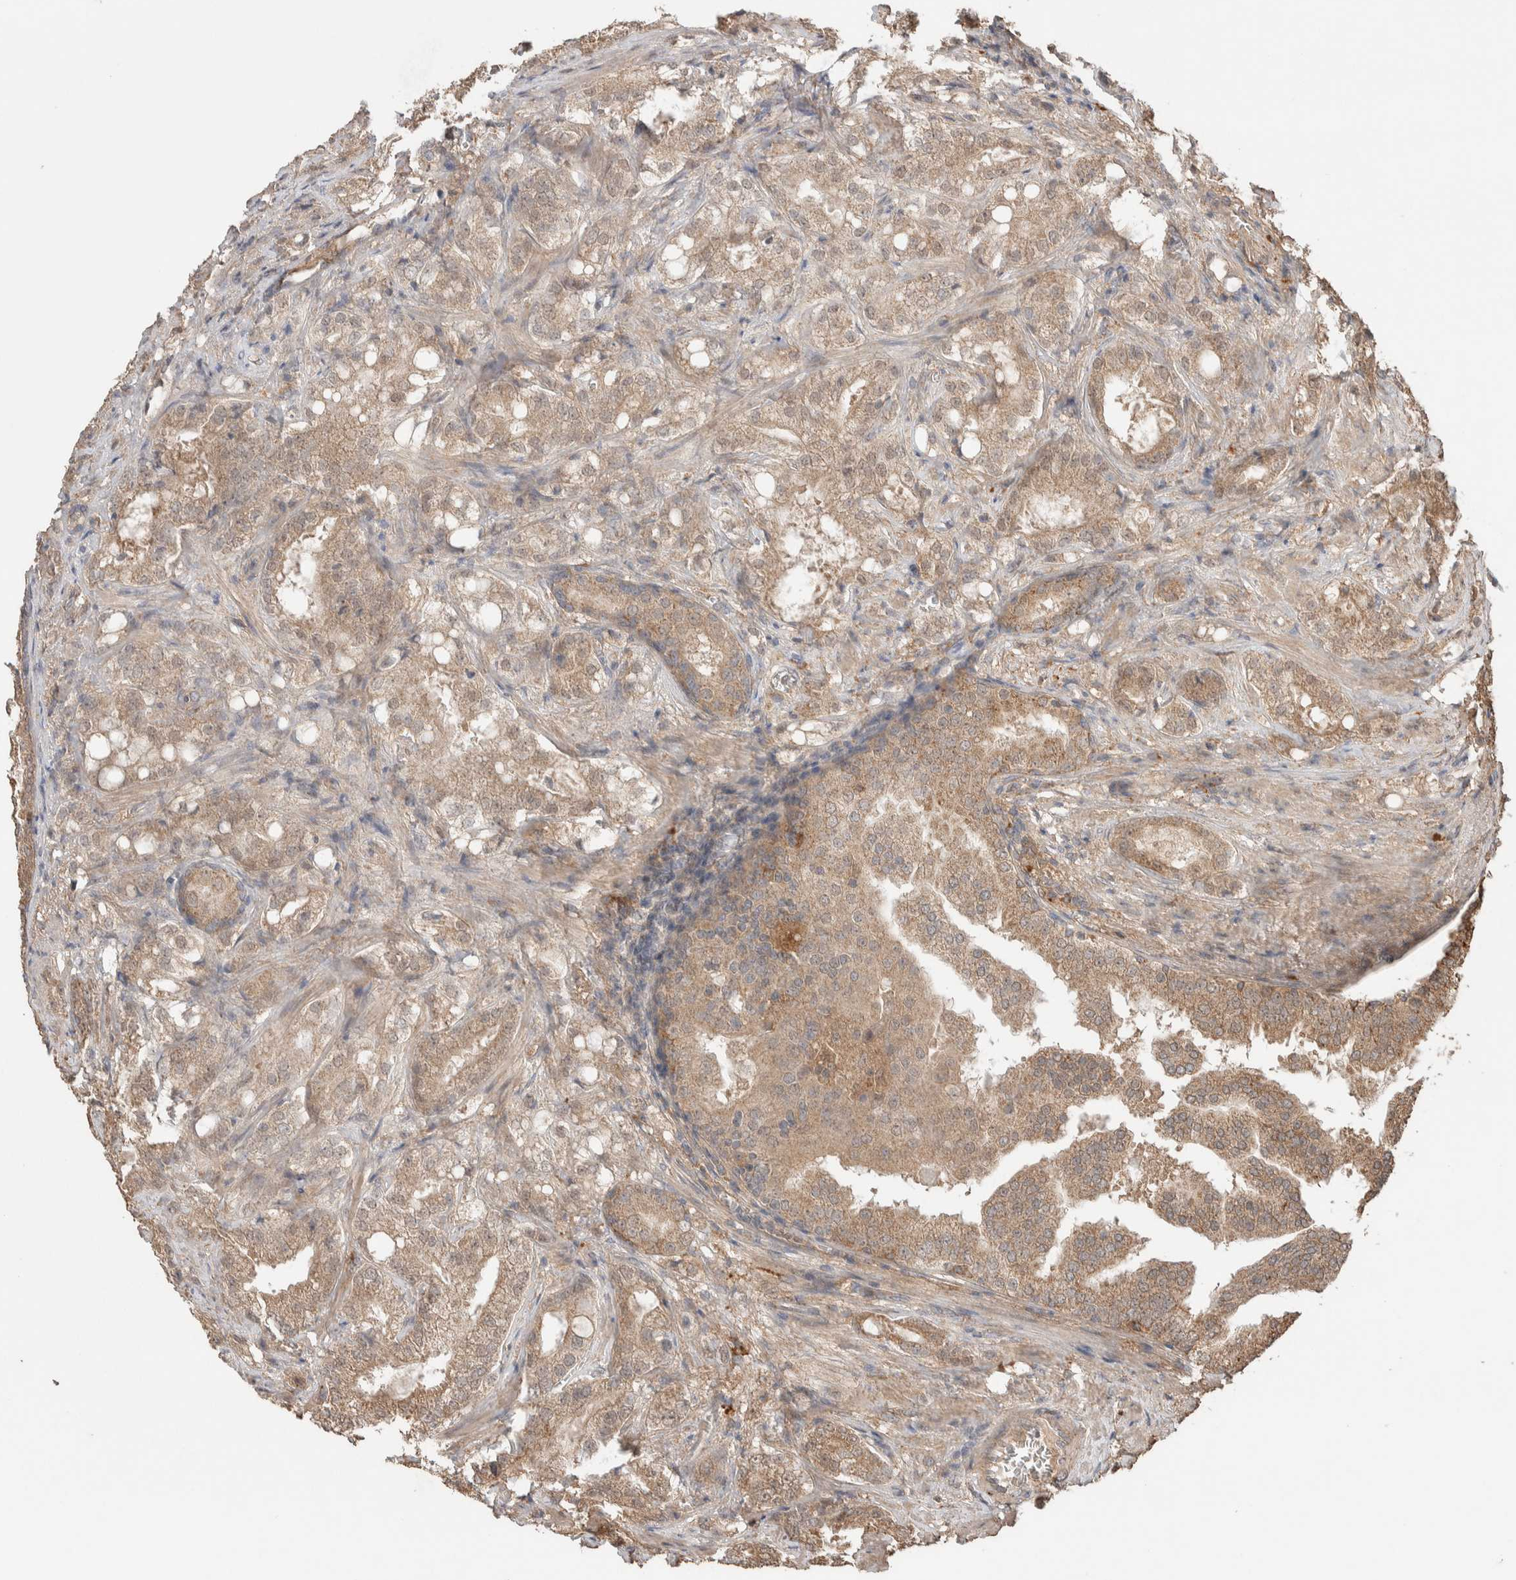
{"staining": {"intensity": "weak", "quantity": ">75%", "location": "cytoplasmic/membranous"}, "tissue": "prostate cancer", "cell_type": "Tumor cells", "image_type": "cancer", "snomed": [{"axis": "morphology", "description": "Adenocarcinoma, High grade"}, {"axis": "topography", "description": "Prostate"}], "caption": "IHC of human prostate high-grade adenocarcinoma reveals low levels of weak cytoplasmic/membranous staining in approximately >75% of tumor cells.", "gene": "KCNJ5", "patient": {"sex": "male", "age": 64}}